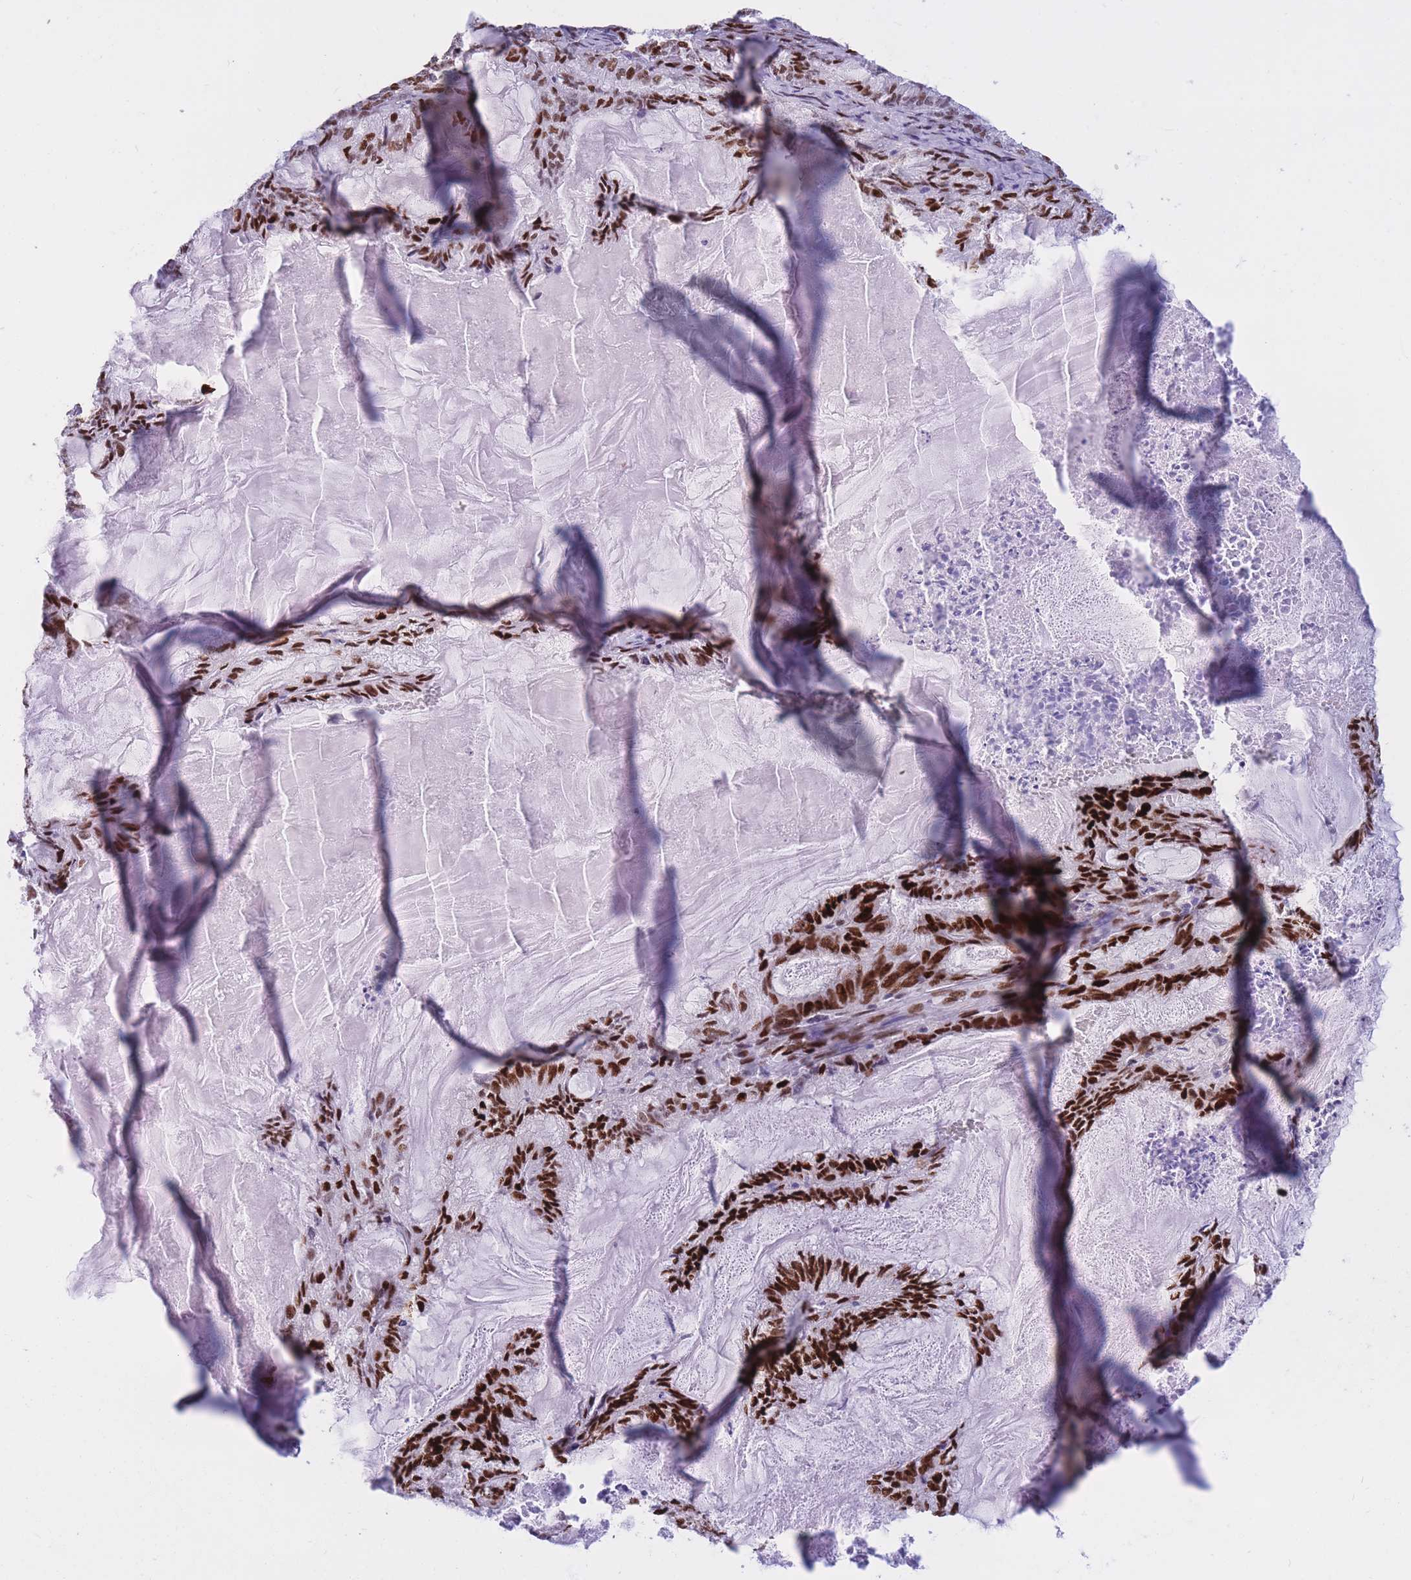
{"staining": {"intensity": "strong", "quantity": ">75%", "location": "nuclear"}, "tissue": "endometrial cancer", "cell_type": "Tumor cells", "image_type": "cancer", "snomed": [{"axis": "morphology", "description": "Adenocarcinoma, NOS"}, {"axis": "topography", "description": "Endometrium"}], "caption": "There is high levels of strong nuclear expression in tumor cells of endometrial cancer, as demonstrated by immunohistochemical staining (brown color).", "gene": "NASP", "patient": {"sex": "female", "age": 86}}